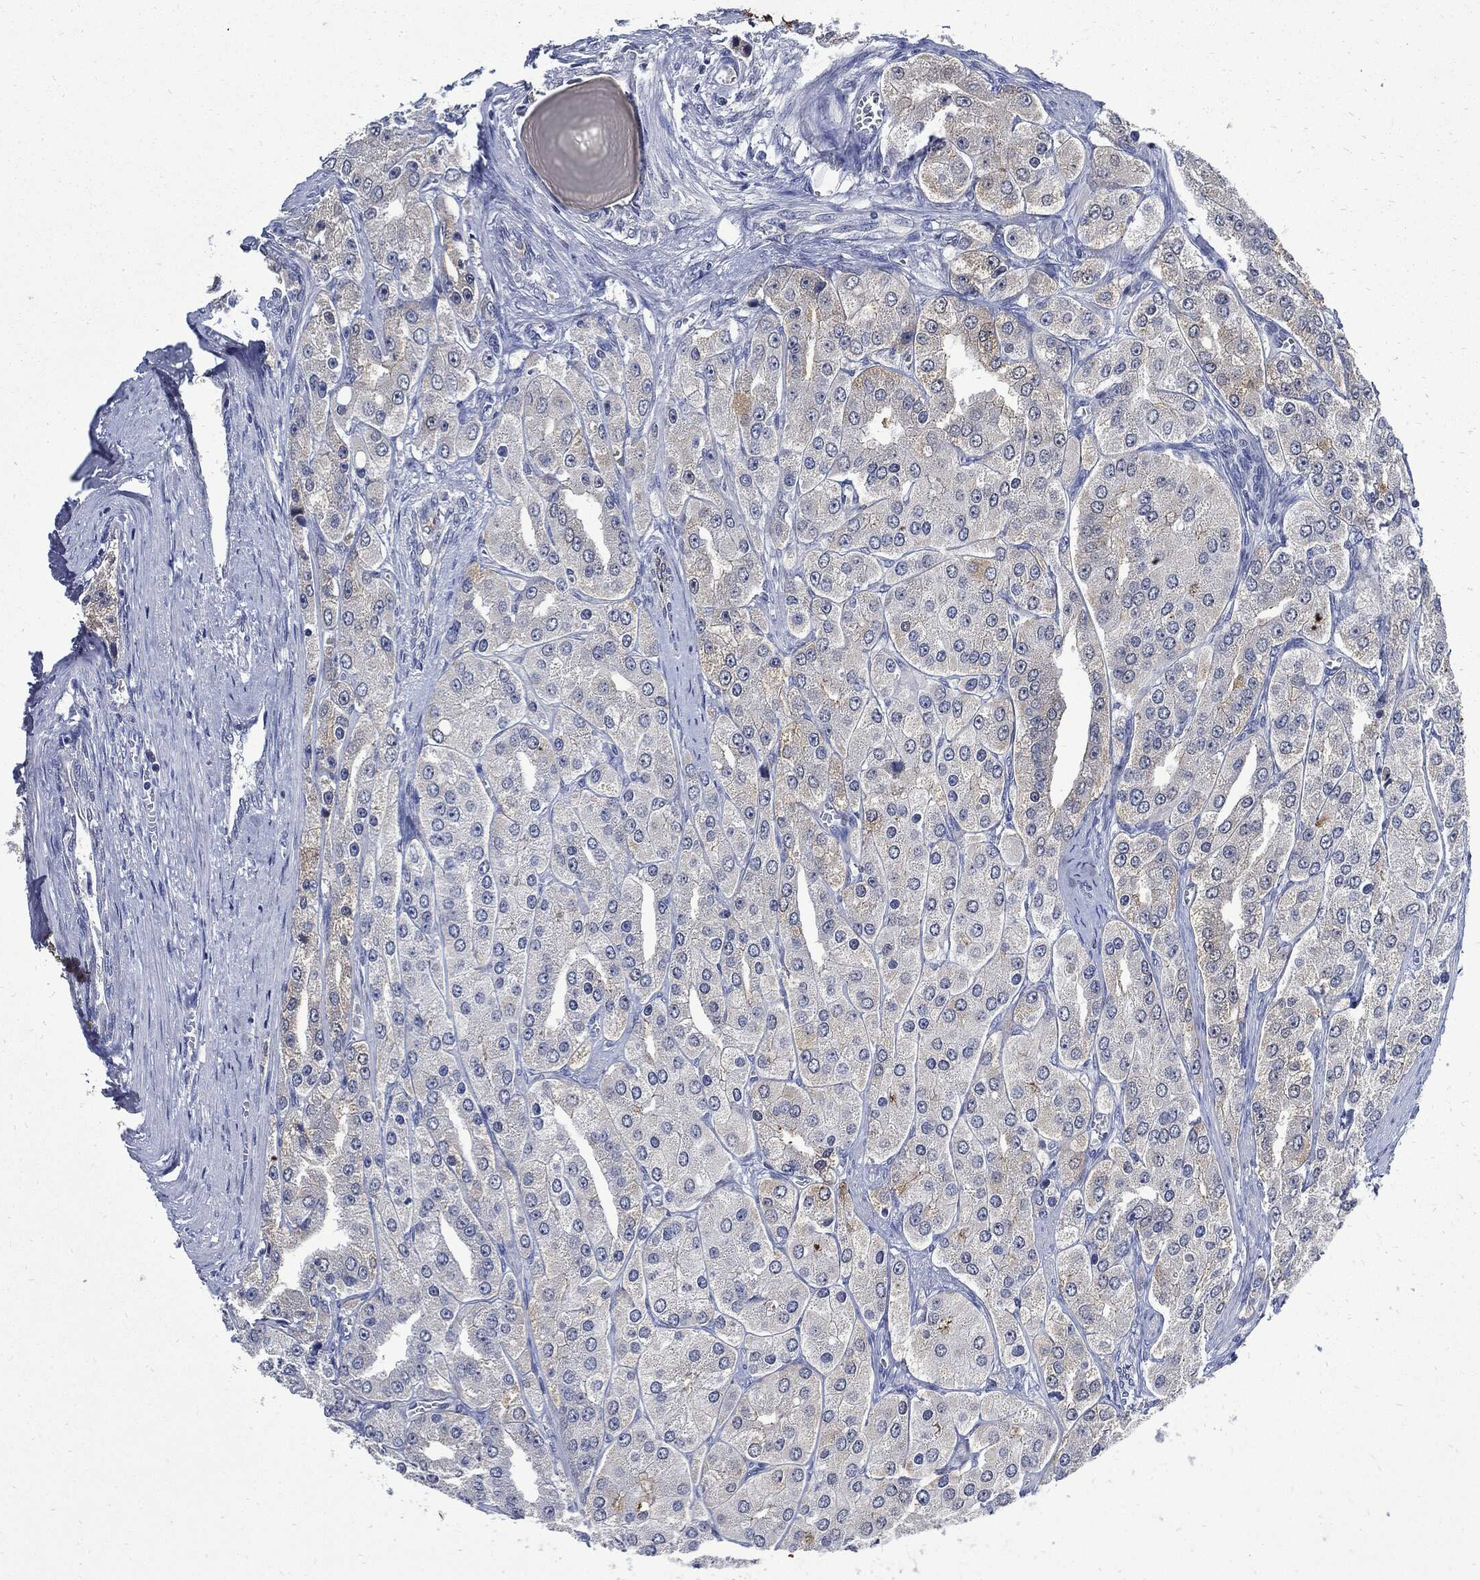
{"staining": {"intensity": "strong", "quantity": "<25%", "location": "cytoplasmic/membranous"}, "tissue": "prostate cancer", "cell_type": "Tumor cells", "image_type": "cancer", "snomed": [{"axis": "morphology", "description": "Adenocarcinoma, Low grade"}, {"axis": "topography", "description": "Prostate"}], "caption": "Immunohistochemistry staining of prostate low-grade adenocarcinoma, which shows medium levels of strong cytoplasmic/membranous expression in about <25% of tumor cells indicating strong cytoplasmic/membranous protein positivity. The staining was performed using DAB (3,3'-diaminobenzidine) (brown) for protein detection and nuclei were counterstained in hematoxylin (blue).", "gene": "CPE", "patient": {"sex": "male", "age": 69}}